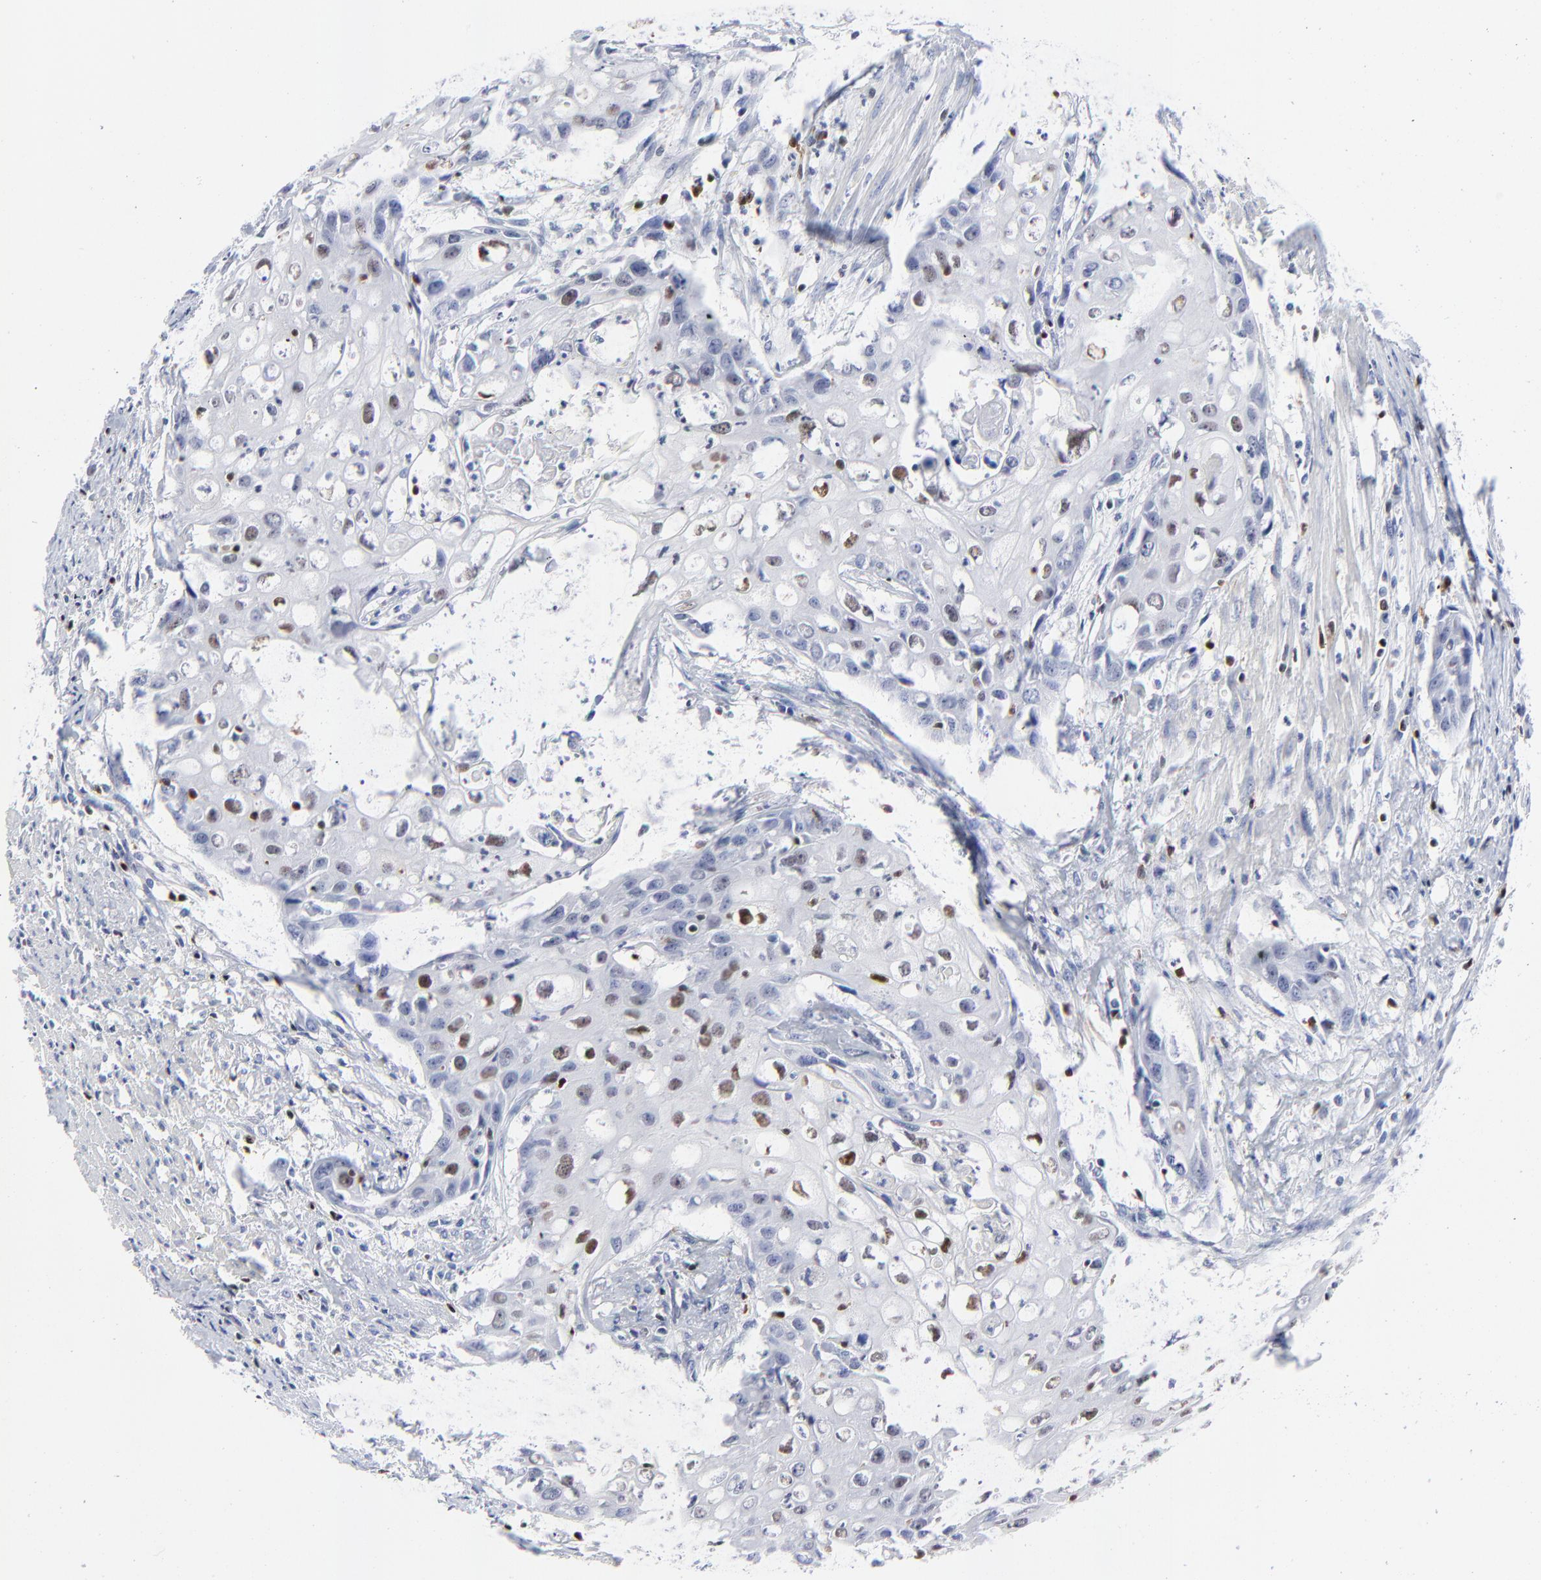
{"staining": {"intensity": "negative", "quantity": "none", "location": "none"}, "tissue": "urothelial cancer", "cell_type": "Tumor cells", "image_type": "cancer", "snomed": [{"axis": "morphology", "description": "Urothelial carcinoma, High grade"}, {"axis": "topography", "description": "Urinary bladder"}], "caption": "A histopathology image of high-grade urothelial carcinoma stained for a protein reveals no brown staining in tumor cells.", "gene": "ZAP70", "patient": {"sex": "male", "age": 54}}